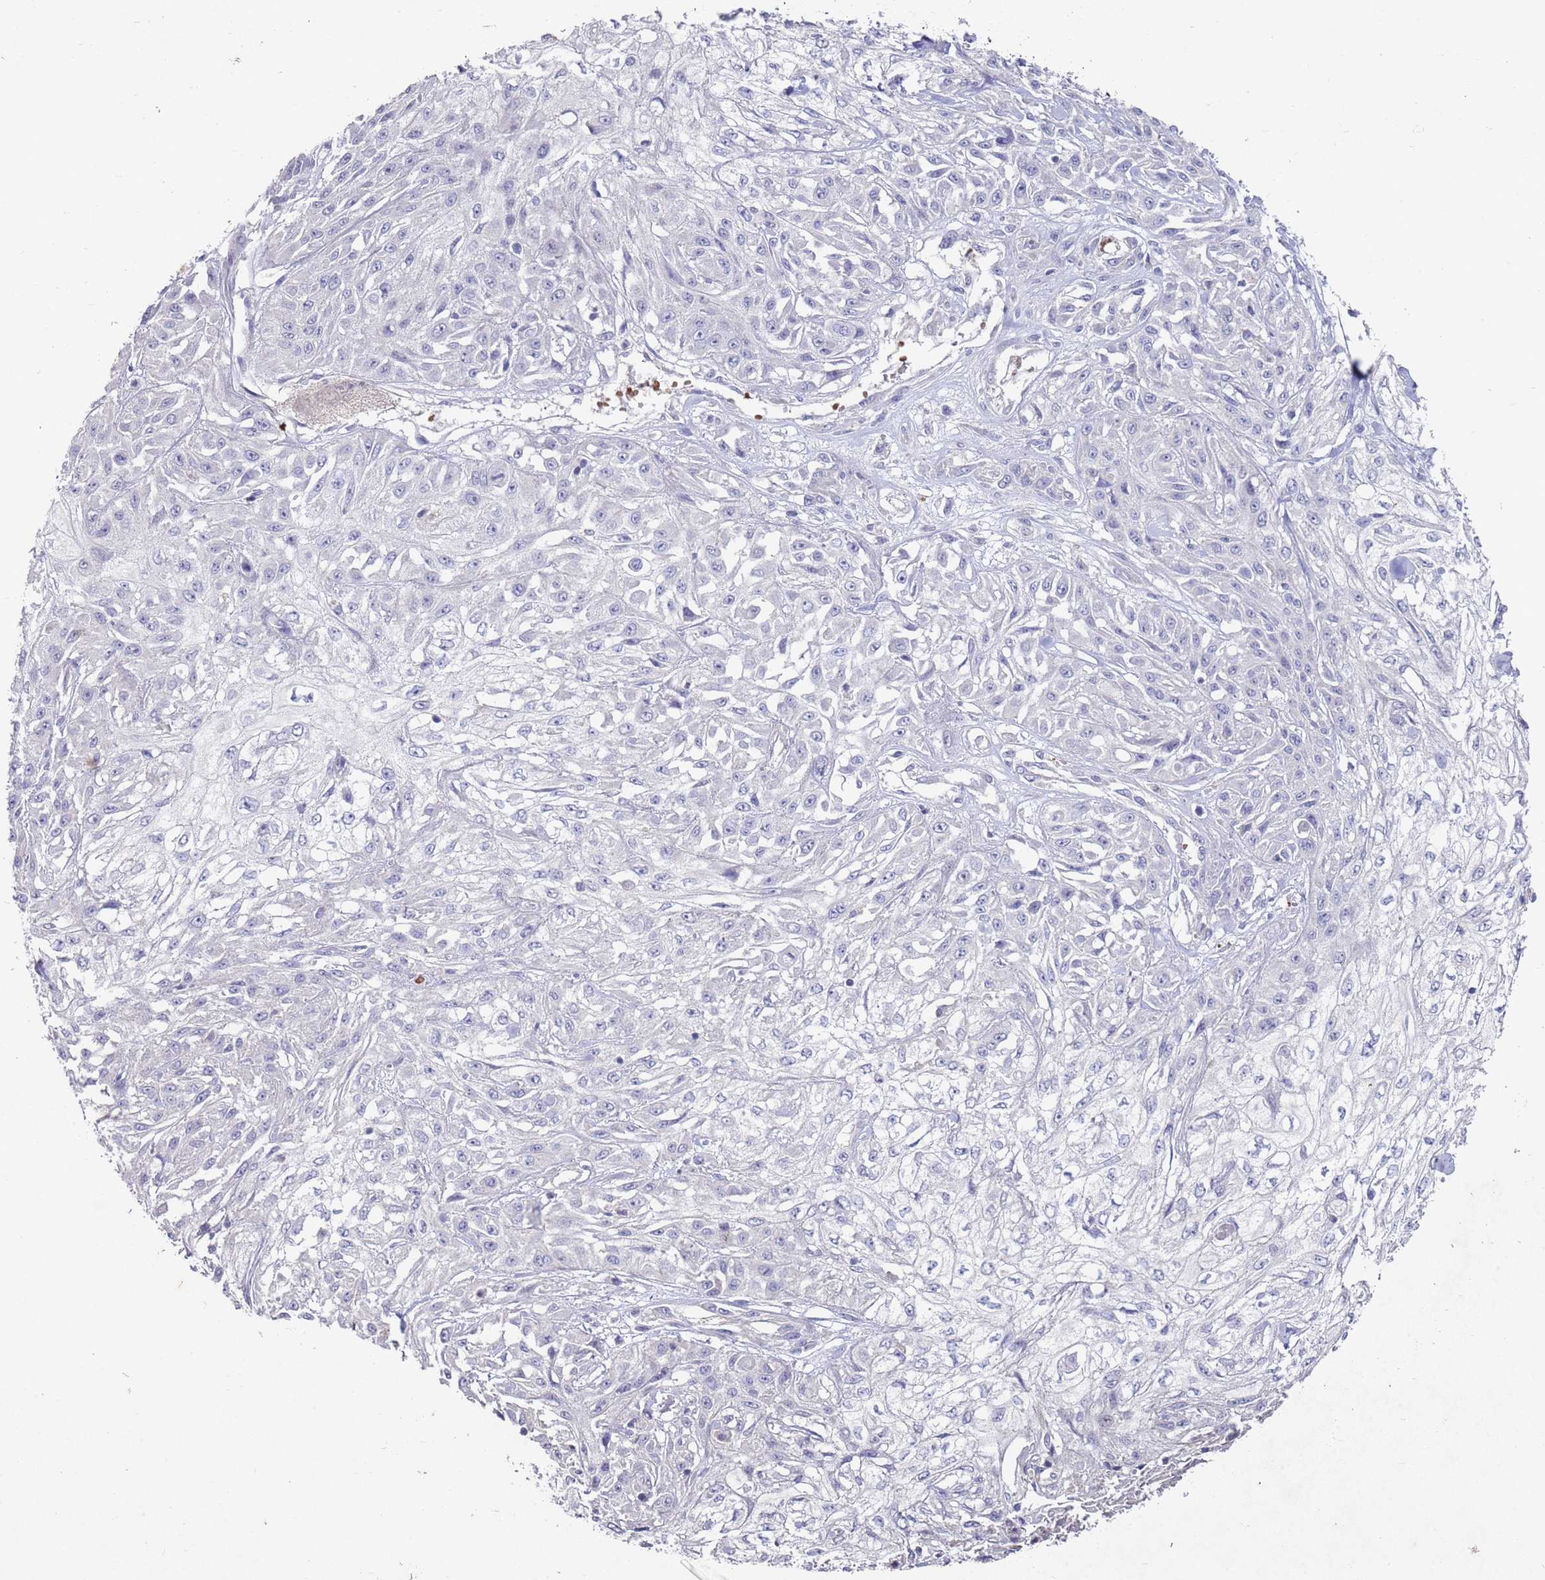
{"staining": {"intensity": "negative", "quantity": "none", "location": "none"}, "tissue": "skin cancer", "cell_type": "Tumor cells", "image_type": "cancer", "snomed": [{"axis": "morphology", "description": "Squamous cell carcinoma, NOS"}, {"axis": "morphology", "description": "Squamous cell carcinoma, metastatic, NOS"}, {"axis": "topography", "description": "Skin"}, {"axis": "topography", "description": "Lymph node"}], "caption": "The immunohistochemistry photomicrograph has no significant staining in tumor cells of skin cancer tissue.", "gene": "LACC1", "patient": {"sex": "male", "age": 75}}